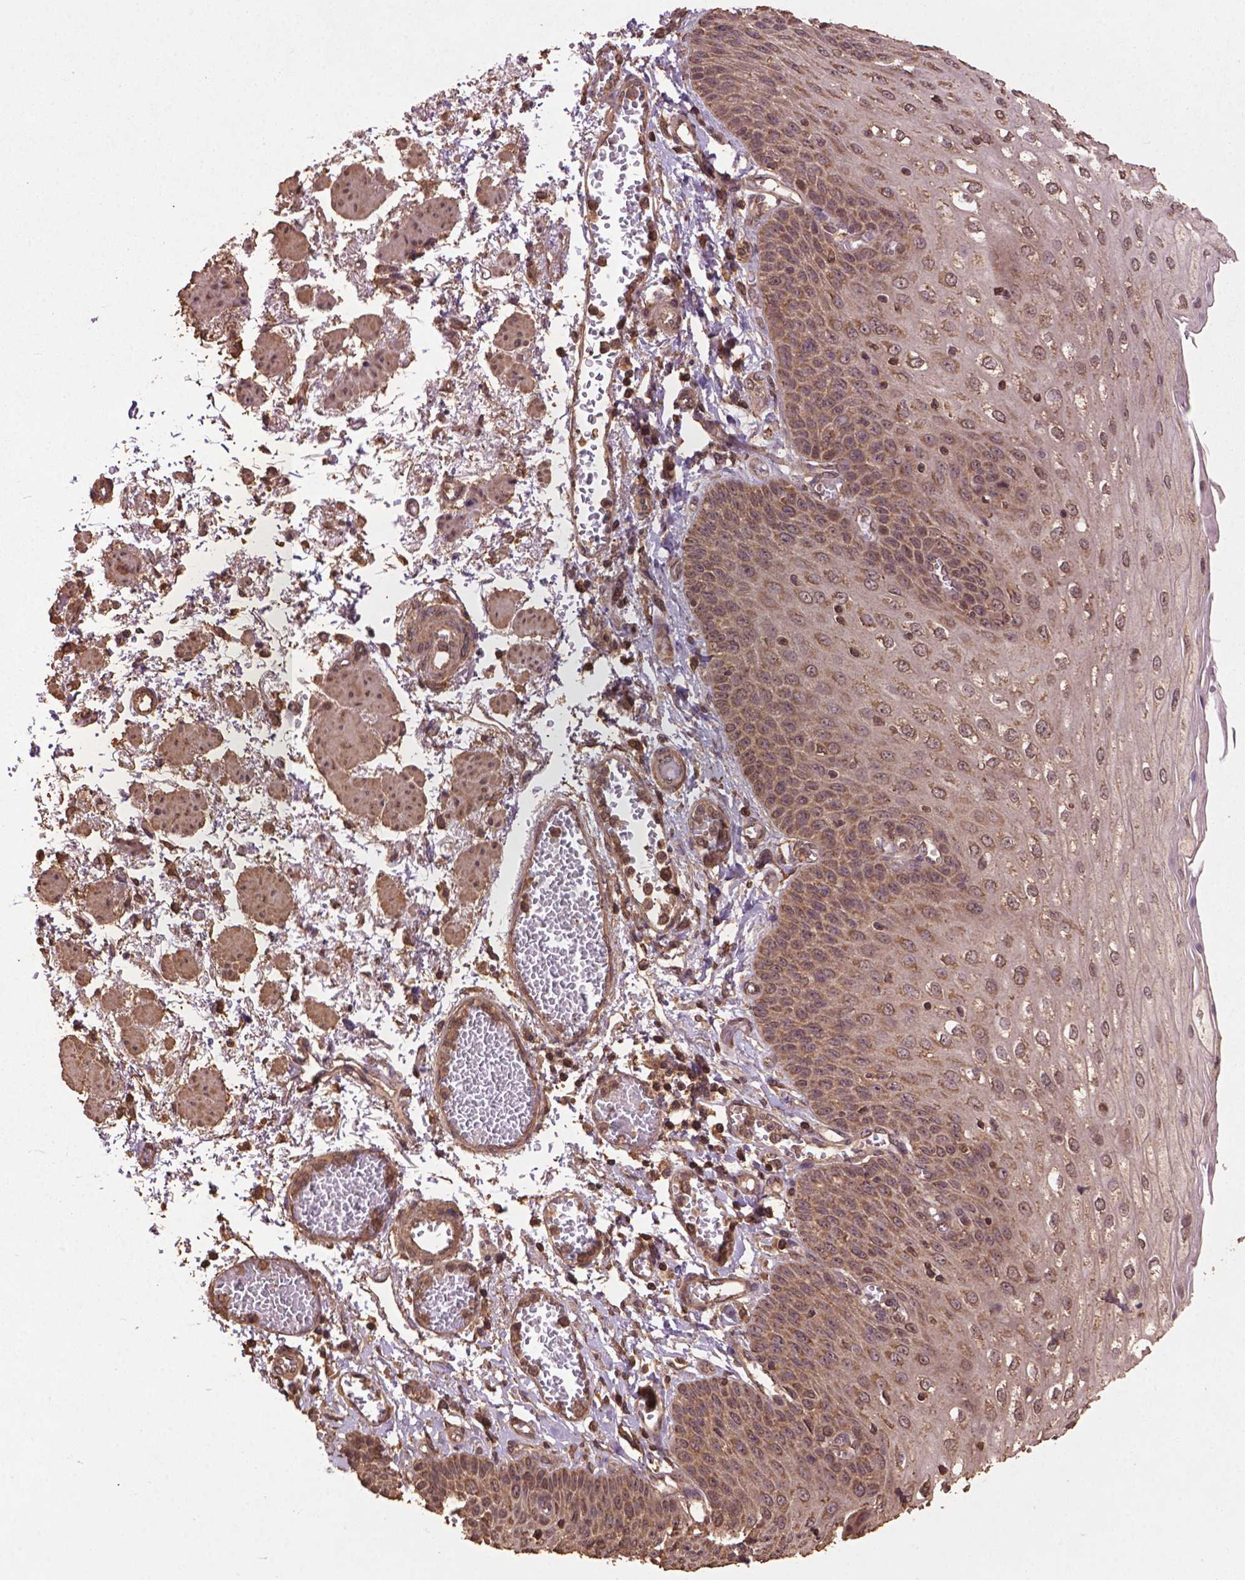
{"staining": {"intensity": "weak", "quantity": ">75%", "location": "cytoplasmic/membranous"}, "tissue": "esophagus", "cell_type": "Squamous epithelial cells", "image_type": "normal", "snomed": [{"axis": "morphology", "description": "Normal tissue, NOS"}, {"axis": "morphology", "description": "Adenocarcinoma, NOS"}, {"axis": "topography", "description": "Esophagus"}], "caption": "Immunohistochemistry micrograph of normal esophagus: human esophagus stained using immunohistochemistry displays low levels of weak protein expression localized specifically in the cytoplasmic/membranous of squamous epithelial cells, appearing as a cytoplasmic/membranous brown color.", "gene": "BABAM1", "patient": {"sex": "male", "age": 81}}